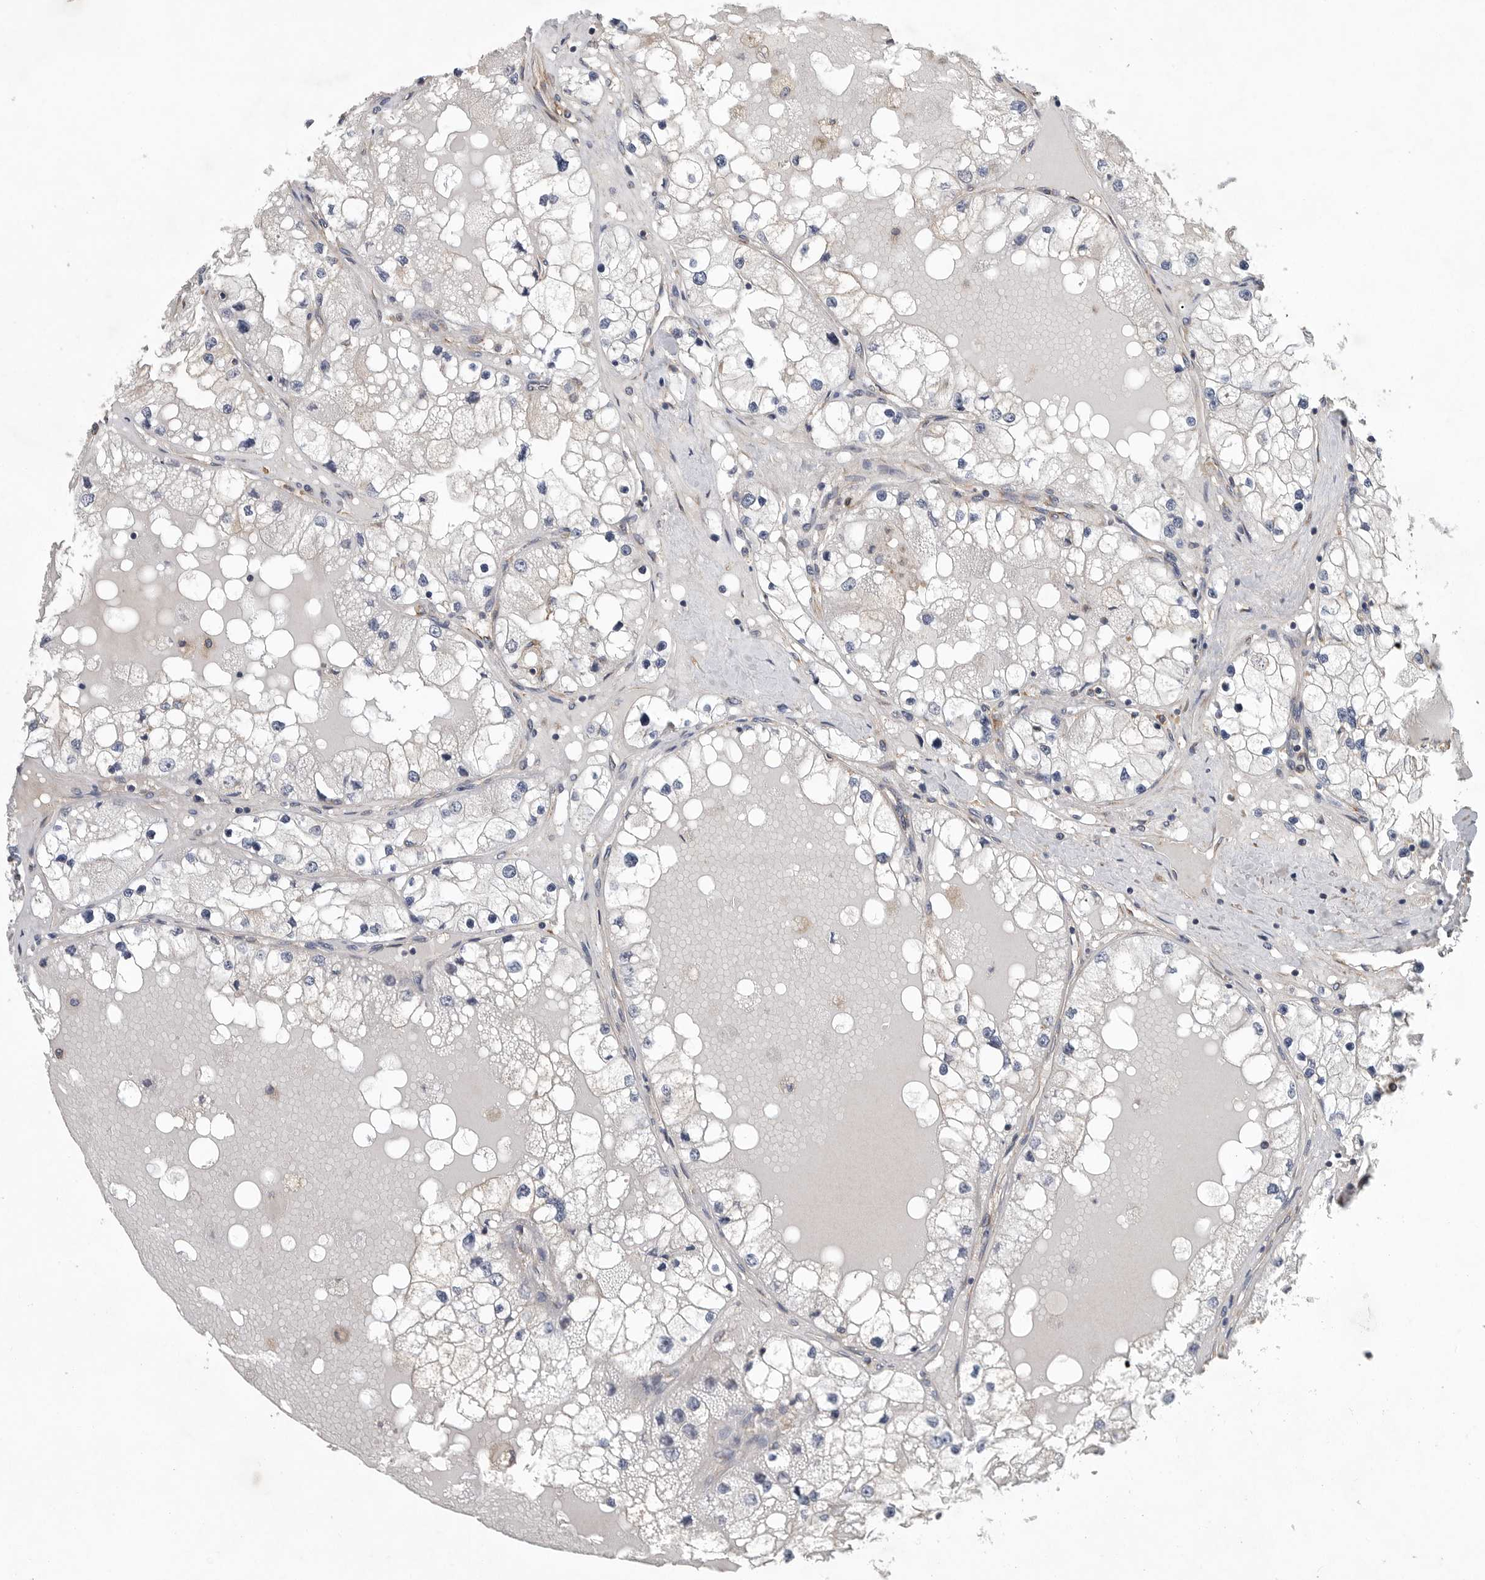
{"staining": {"intensity": "negative", "quantity": "none", "location": "none"}, "tissue": "renal cancer", "cell_type": "Tumor cells", "image_type": "cancer", "snomed": [{"axis": "morphology", "description": "Adenocarcinoma, NOS"}, {"axis": "topography", "description": "Kidney"}], "caption": "High magnification brightfield microscopy of adenocarcinoma (renal) stained with DAB (3,3'-diaminobenzidine) (brown) and counterstained with hematoxylin (blue): tumor cells show no significant staining.", "gene": "OXR1", "patient": {"sex": "male", "age": 68}}